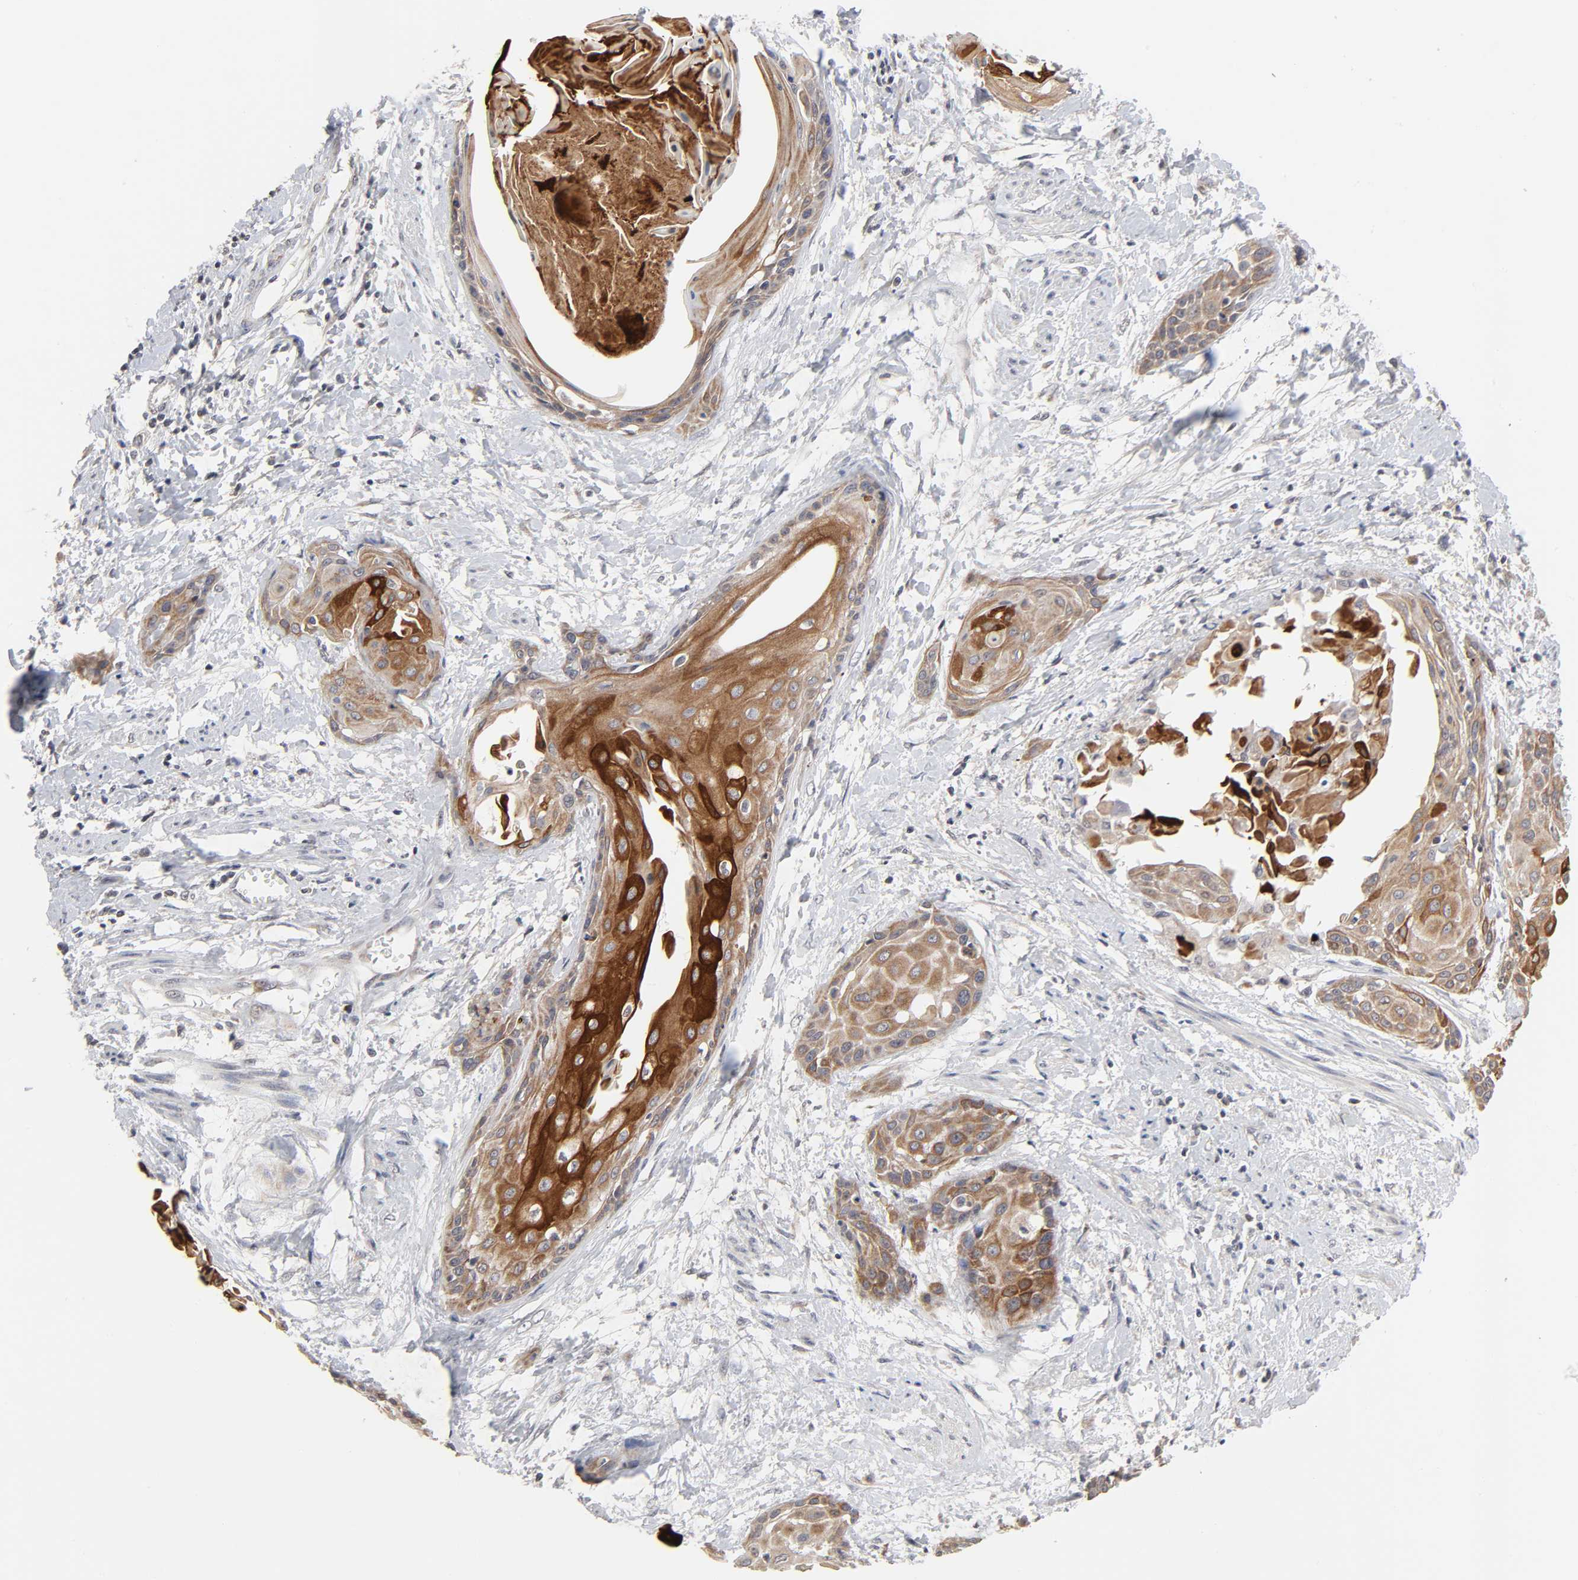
{"staining": {"intensity": "strong", "quantity": ">75%", "location": "cytoplasmic/membranous"}, "tissue": "cervical cancer", "cell_type": "Tumor cells", "image_type": "cancer", "snomed": [{"axis": "morphology", "description": "Squamous cell carcinoma, NOS"}, {"axis": "topography", "description": "Cervix"}], "caption": "Immunohistochemistry (IHC) micrograph of neoplastic tissue: cervical cancer (squamous cell carcinoma) stained using IHC reveals high levels of strong protein expression localized specifically in the cytoplasmic/membranous of tumor cells, appearing as a cytoplasmic/membranous brown color.", "gene": "AUH", "patient": {"sex": "female", "age": 57}}